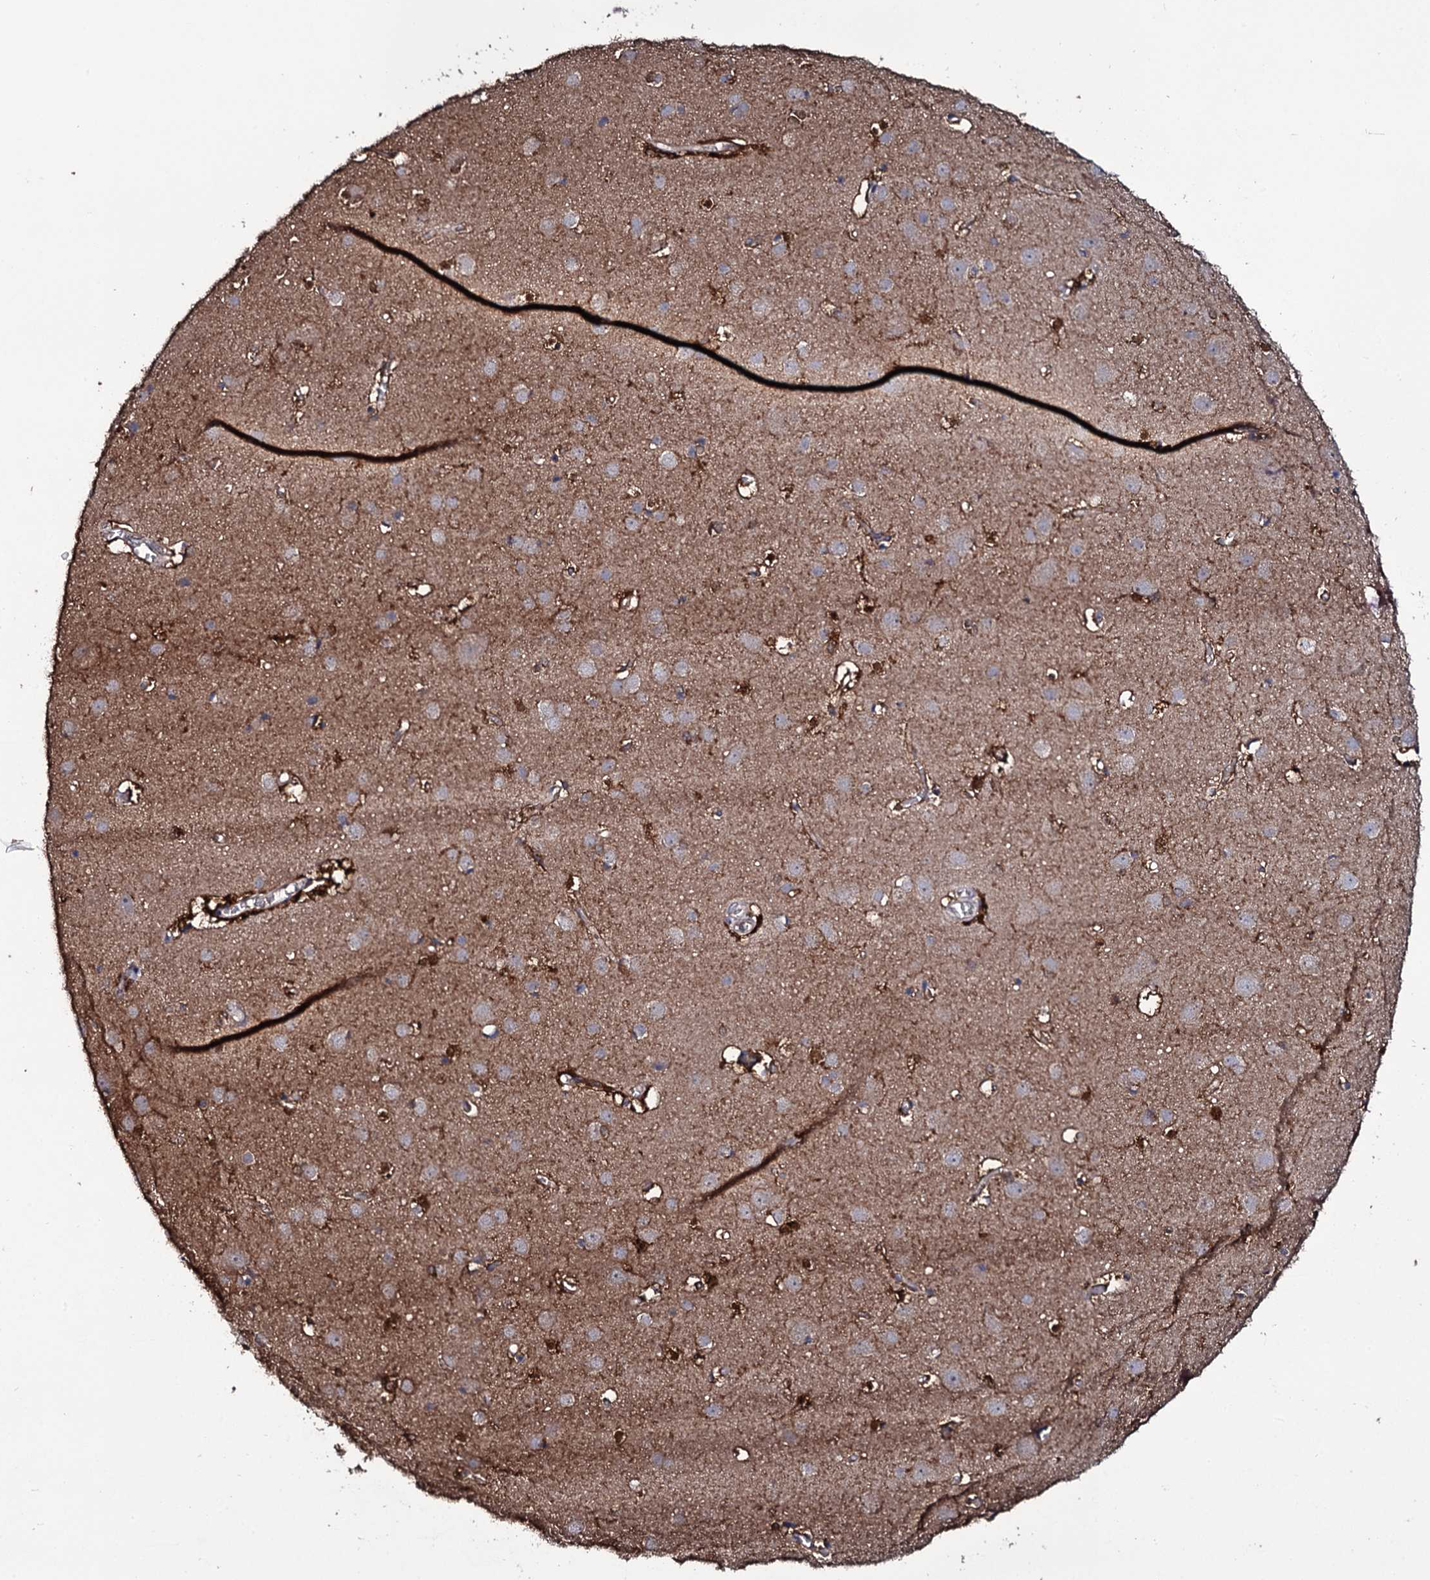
{"staining": {"intensity": "strong", "quantity": "25%-75%", "location": "cytoplasmic/membranous"}, "tissue": "cerebral cortex", "cell_type": "Endothelial cells", "image_type": "normal", "snomed": [{"axis": "morphology", "description": "Normal tissue, NOS"}, {"axis": "topography", "description": "Cerebral cortex"}], "caption": "Human cerebral cortex stained for a protein (brown) shows strong cytoplasmic/membranous positive positivity in approximately 25%-75% of endothelial cells.", "gene": "CRYL1", "patient": {"sex": "male", "age": 54}}